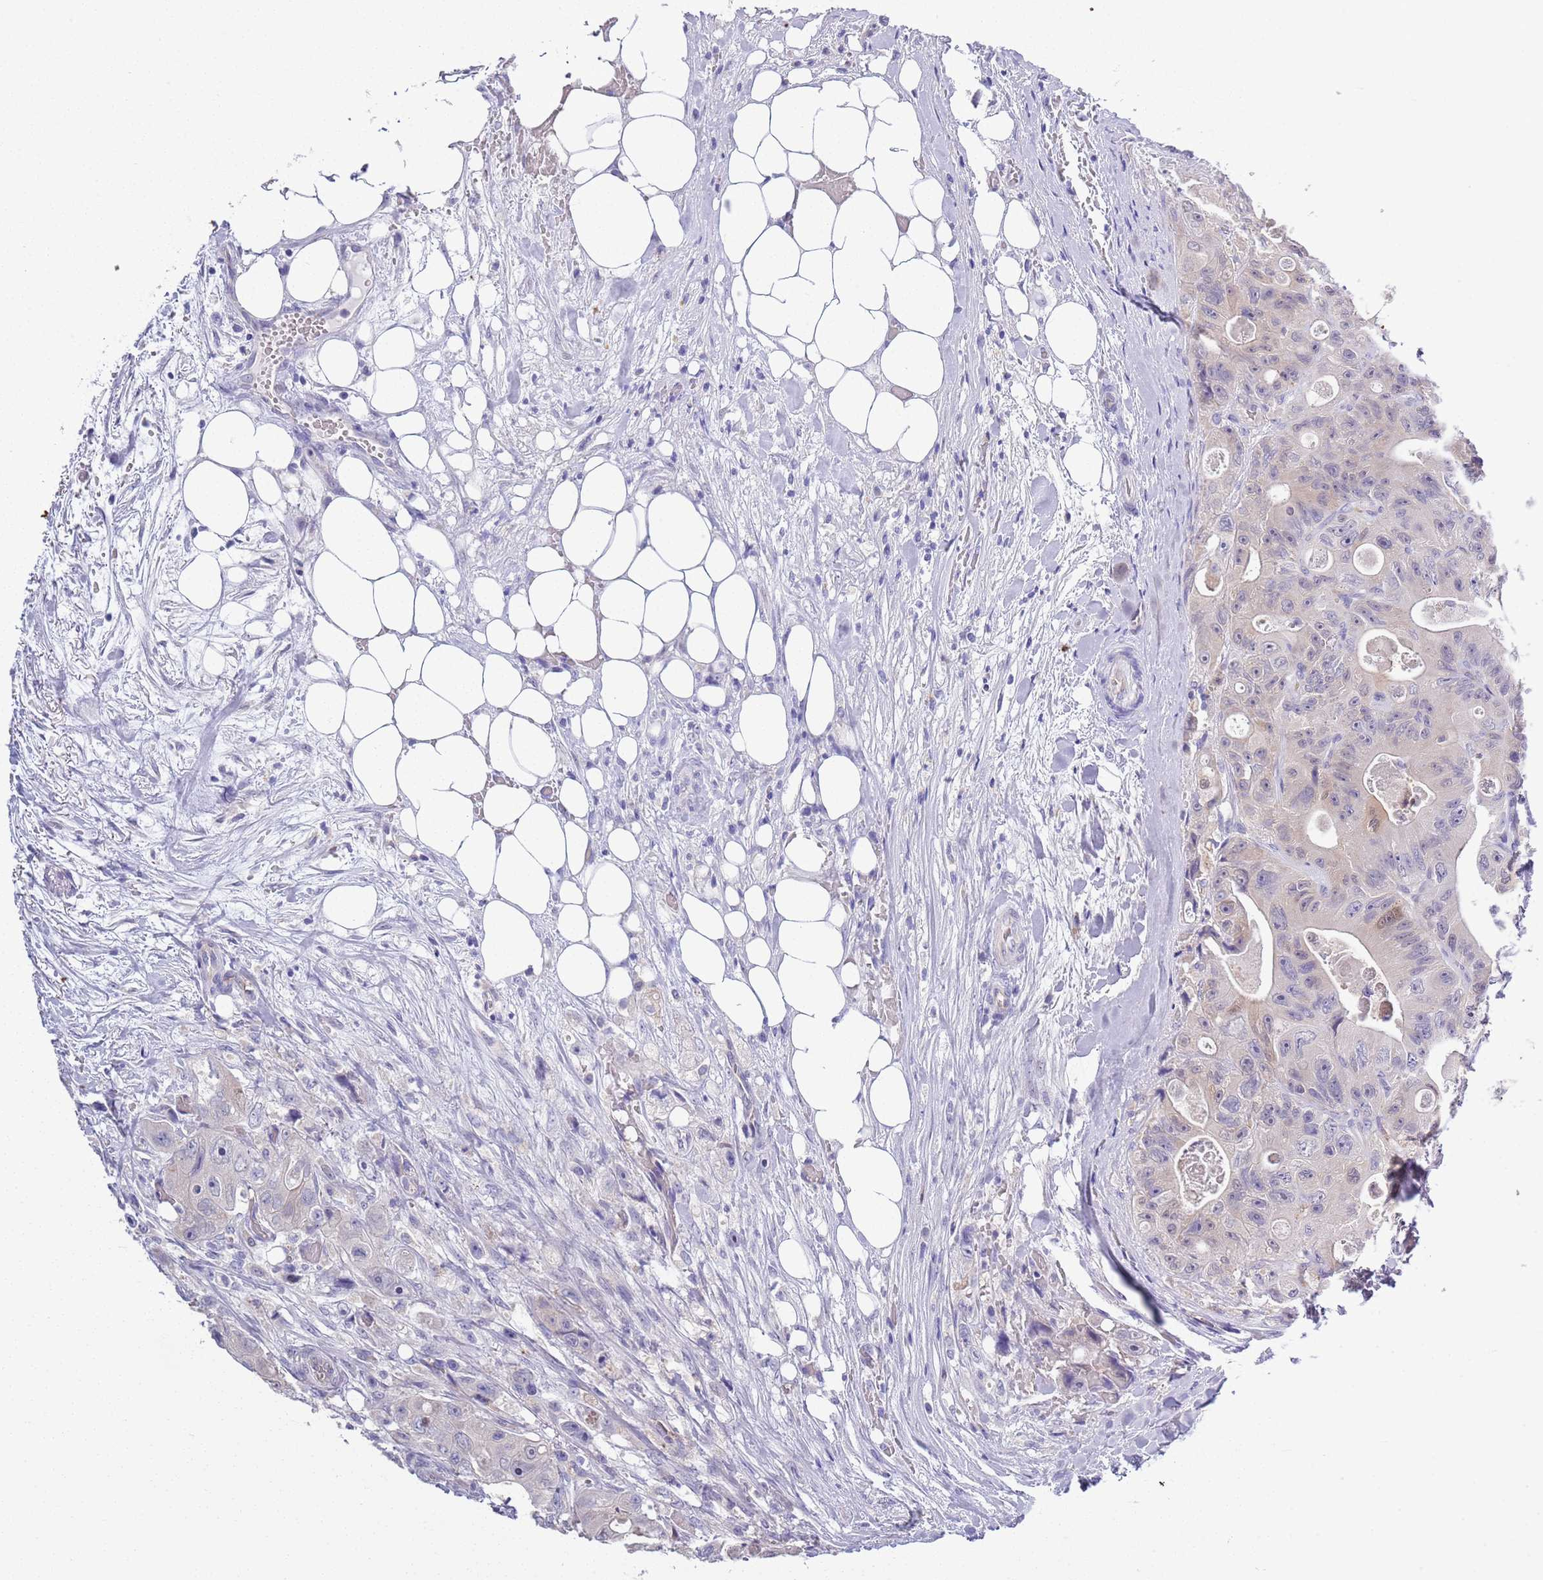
{"staining": {"intensity": "weak", "quantity": "<25%", "location": "nuclear"}, "tissue": "colorectal cancer", "cell_type": "Tumor cells", "image_type": "cancer", "snomed": [{"axis": "morphology", "description": "Adenocarcinoma, NOS"}, {"axis": "topography", "description": "Colon"}], "caption": "Immunohistochemical staining of colorectal adenocarcinoma displays no significant staining in tumor cells.", "gene": "BRMS1L", "patient": {"sex": "female", "age": 46}}